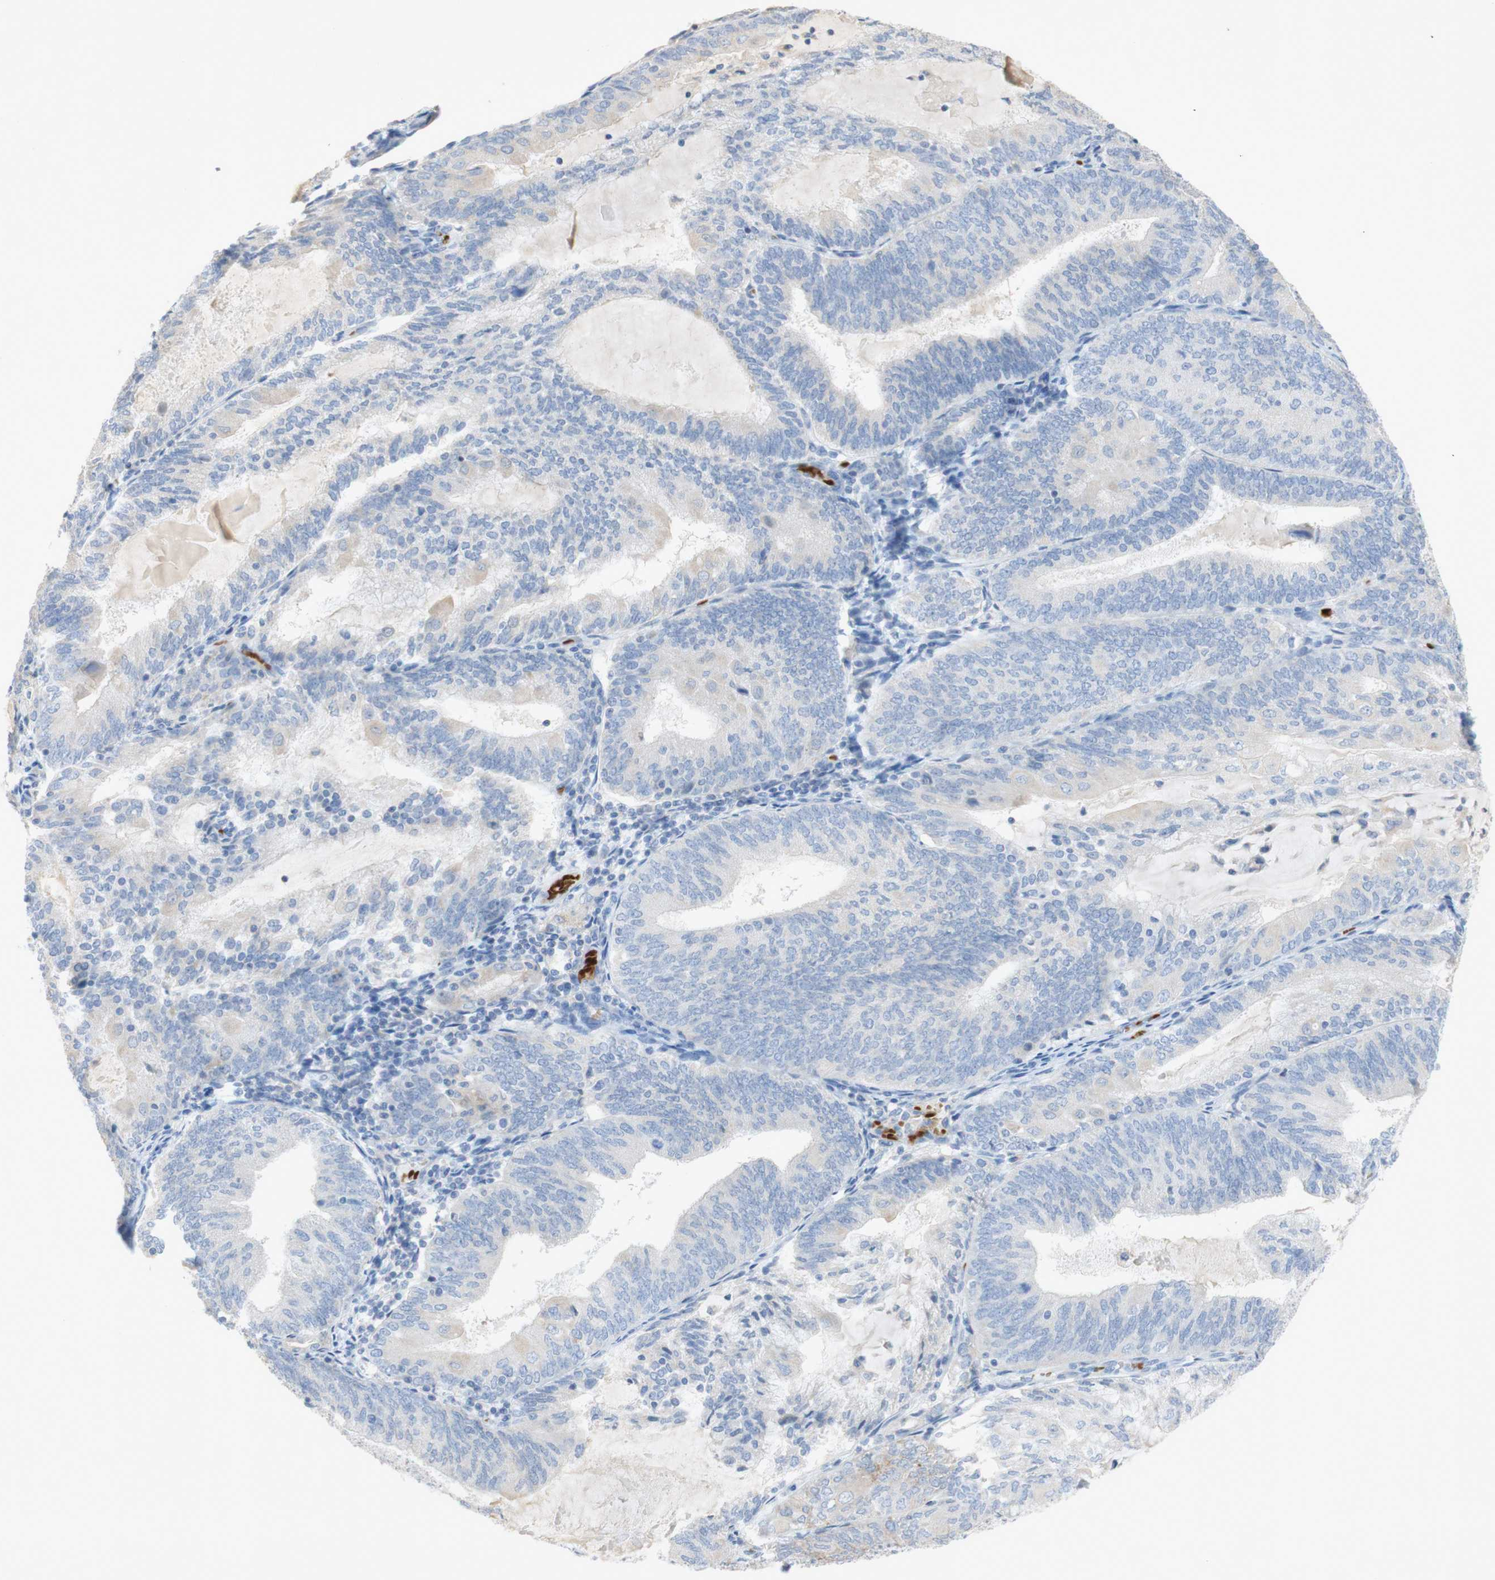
{"staining": {"intensity": "negative", "quantity": "none", "location": "none"}, "tissue": "endometrial cancer", "cell_type": "Tumor cells", "image_type": "cancer", "snomed": [{"axis": "morphology", "description": "Adenocarcinoma, NOS"}, {"axis": "topography", "description": "Endometrium"}], "caption": "A high-resolution micrograph shows immunohistochemistry (IHC) staining of adenocarcinoma (endometrial), which shows no significant expression in tumor cells.", "gene": "EPO", "patient": {"sex": "female", "age": 81}}